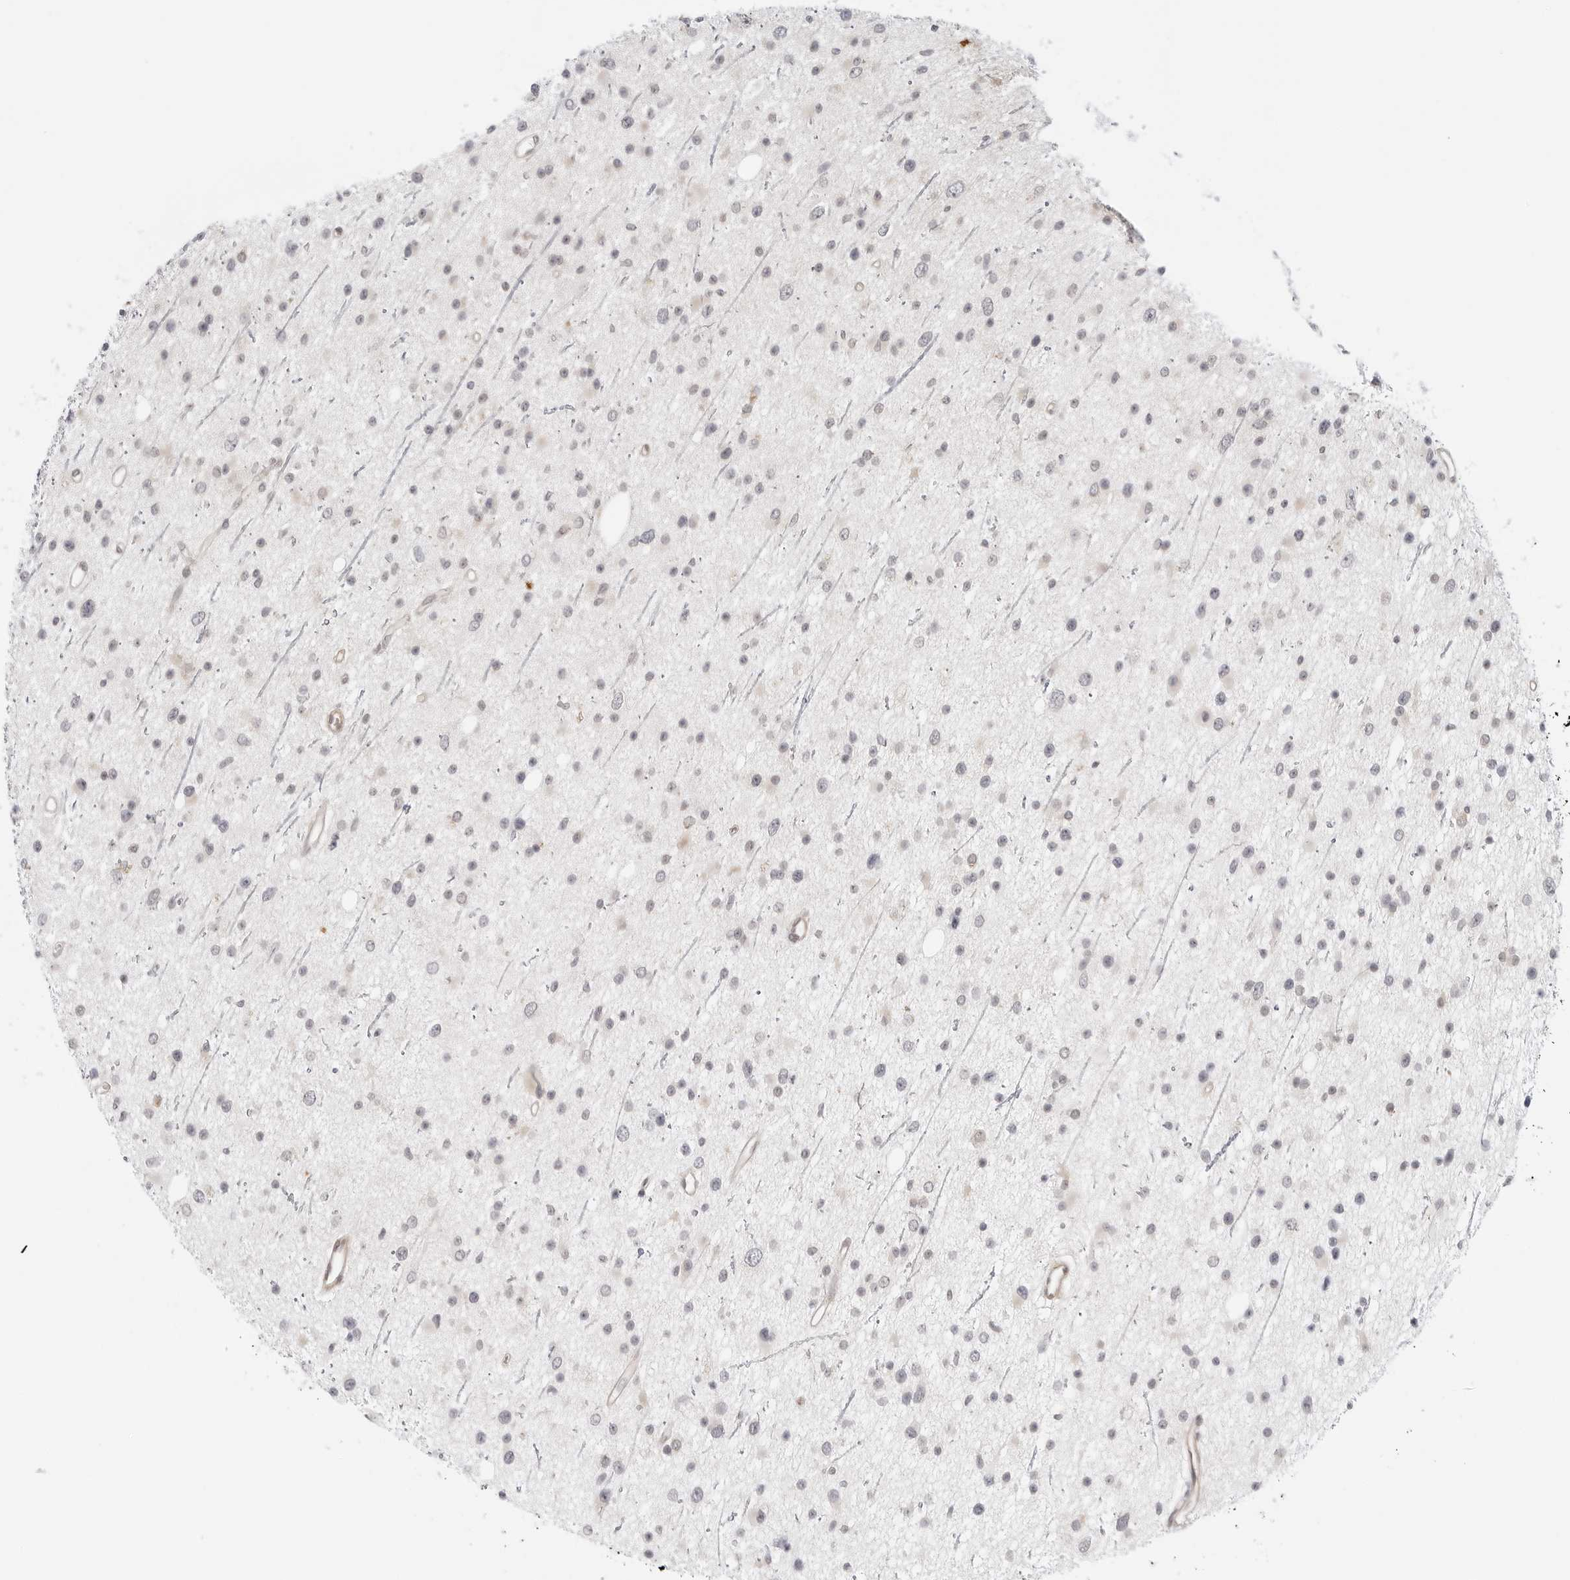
{"staining": {"intensity": "weak", "quantity": "25%-75%", "location": "cytoplasmic/membranous"}, "tissue": "glioma", "cell_type": "Tumor cells", "image_type": "cancer", "snomed": [{"axis": "morphology", "description": "Glioma, malignant, Low grade"}, {"axis": "topography", "description": "Cerebral cortex"}], "caption": "There is low levels of weak cytoplasmic/membranous positivity in tumor cells of malignant low-grade glioma, as demonstrated by immunohistochemical staining (brown color).", "gene": "TCP1", "patient": {"sex": "female", "age": 39}}